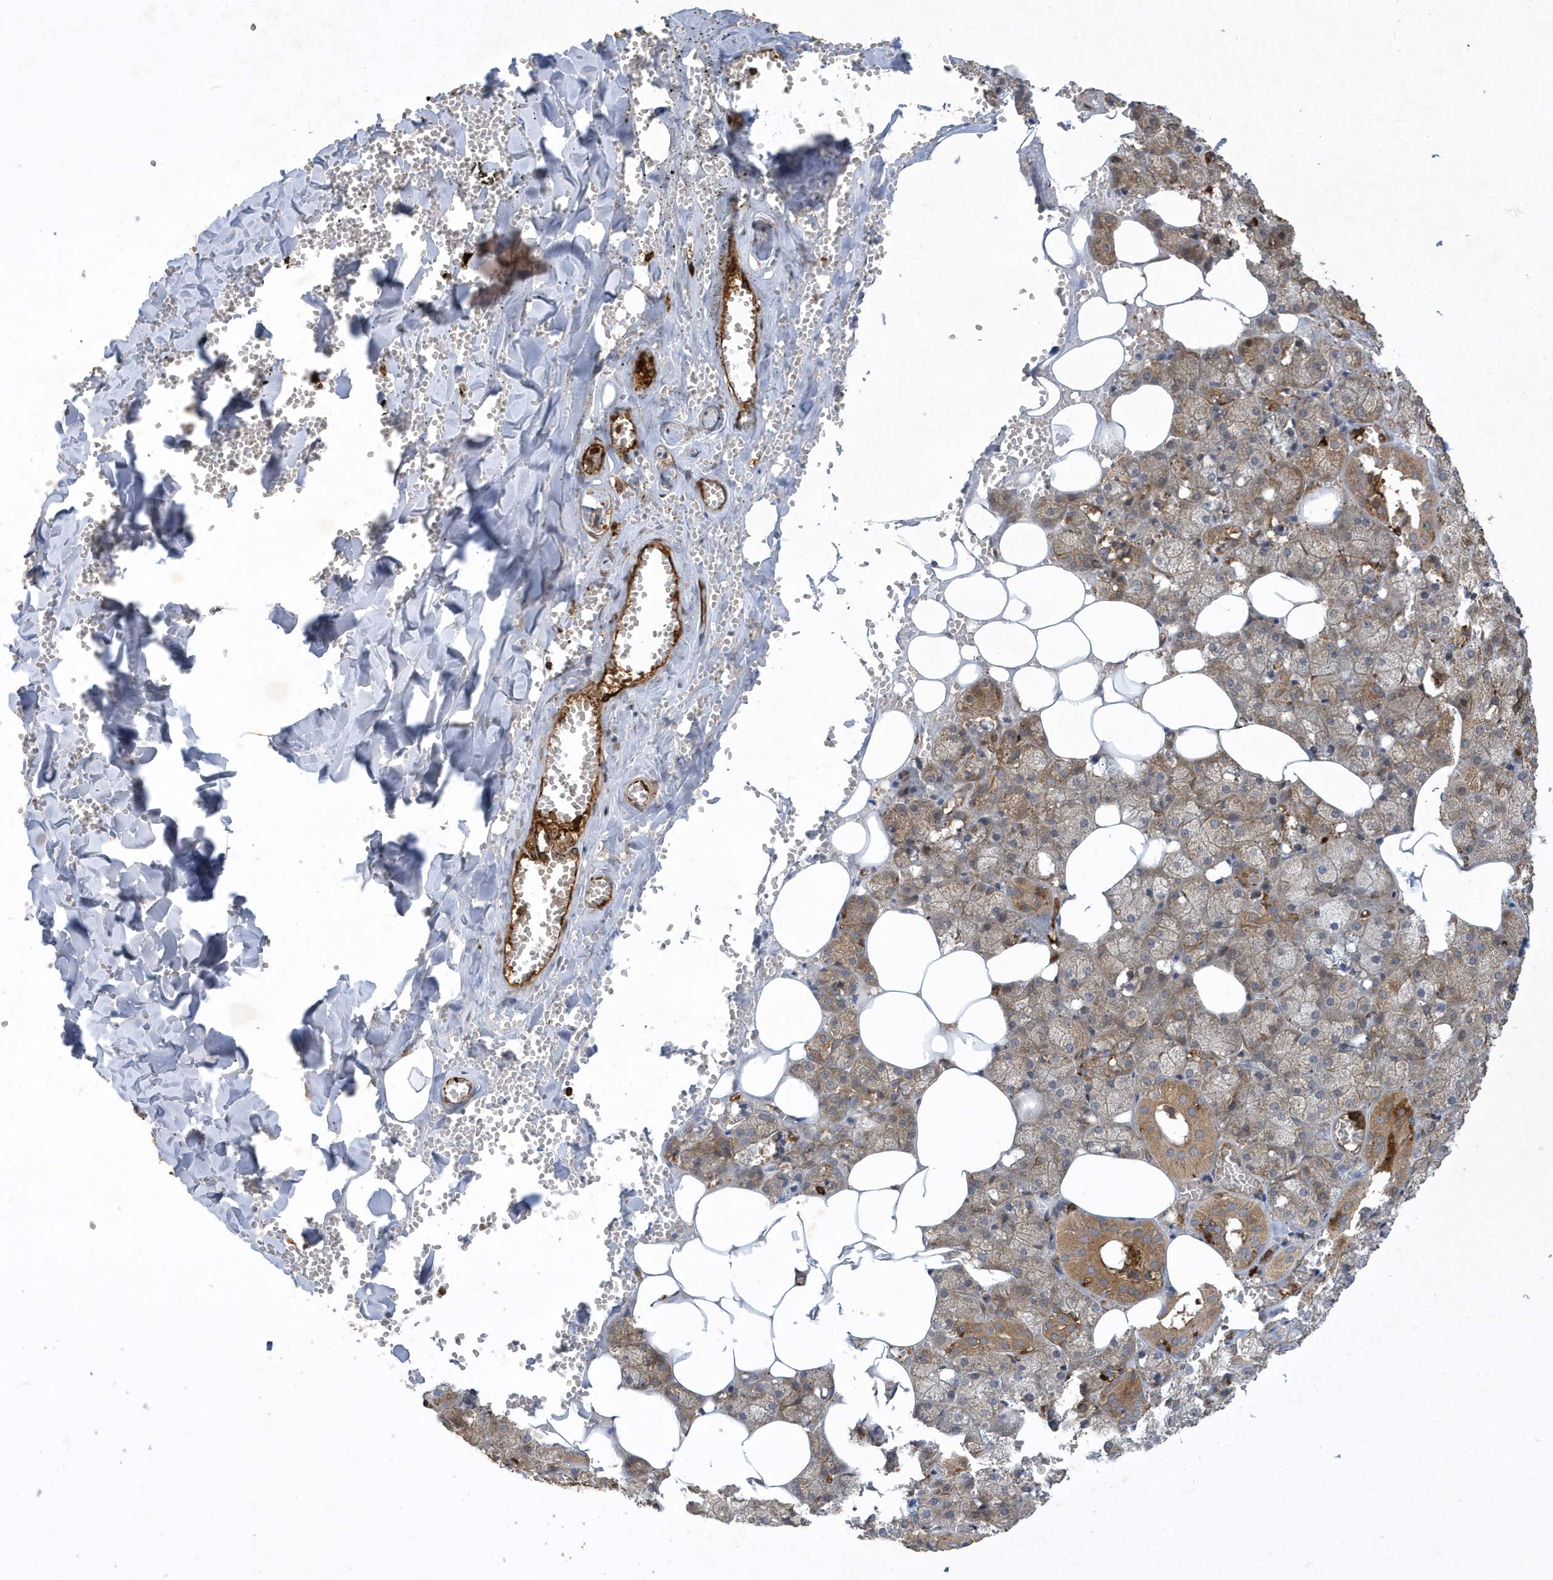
{"staining": {"intensity": "moderate", "quantity": ">75%", "location": "cytoplasmic/membranous"}, "tissue": "salivary gland", "cell_type": "Glandular cells", "image_type": "normal", "snomed": [{"axis": "morphology", "description": "Normal tissue, NOS"}, {"axis": "topography", "description": "Salivary gland"}], "caption": "The immunohistochemical stain highlights moderate cytoplasmic/membranous positivity in glandular cells of unremarkable salivary gland. Nuclei are stained in blue.", "gene": "LAPTM4A", "patient": {"sex": "male", "age": 62}}